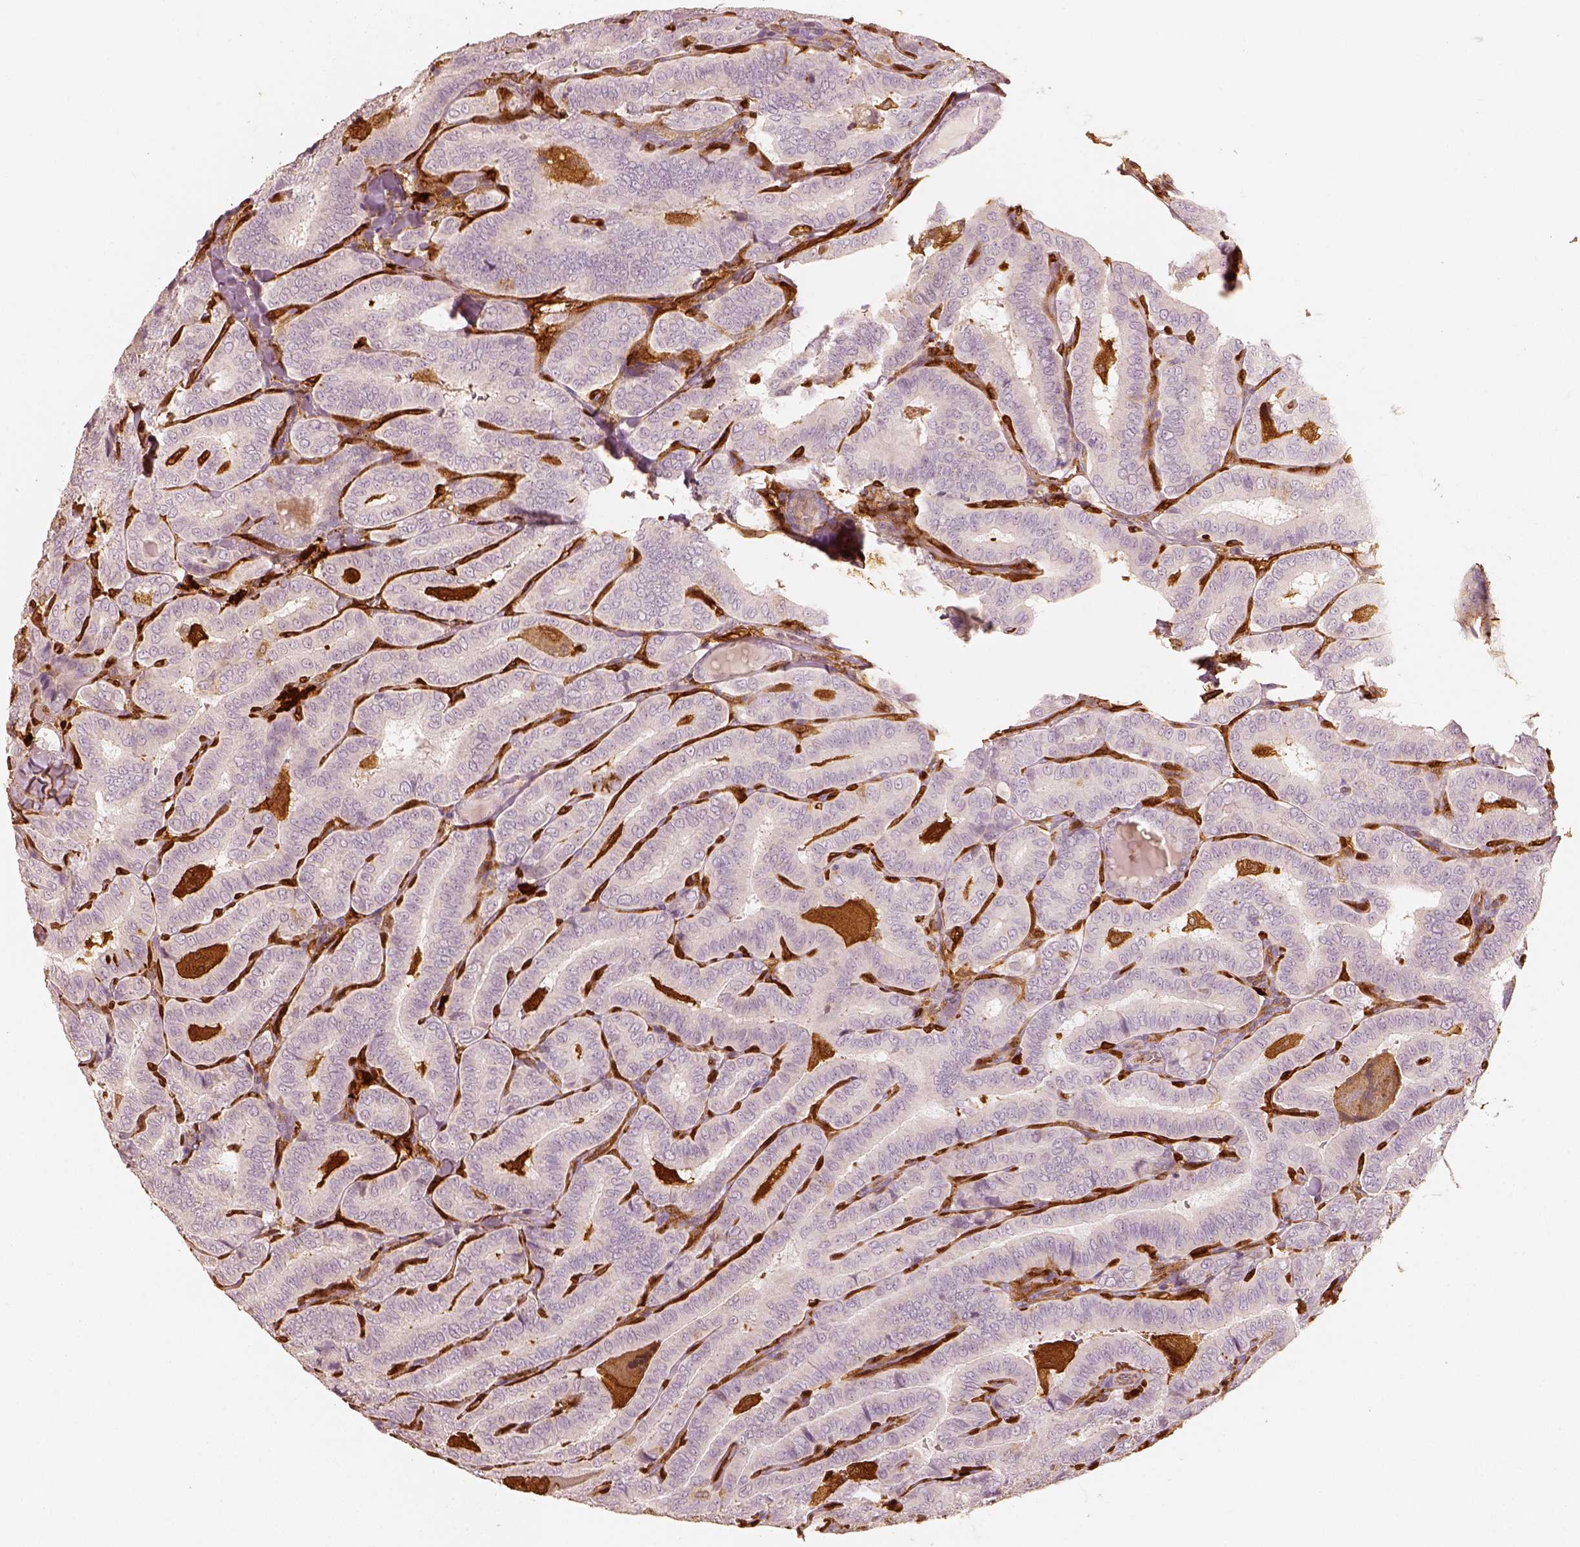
{"staining": {"intensity": "negative", "quantity": "none", "location": "none"}, "tissue": "thyroid cancer", "cell_type": "Tumor cells", "image_type": "cancer", "snomed": [{"axis": "morphology", "description": "Papillary adenocarcinoma, NOS"}, {"axis": "morphology", "description": "Papillary adenoma metastatic"}, {"axis": "topography", "description": "Thyroid gland"}], "caption": "A high-resolution image shows IHC staining of papillary adenocarcinoma (thyroid), which reveals no significant staining in tumor cells.", "gene": "FSCN1", "patient": {"sex": "female", "age": 50}}